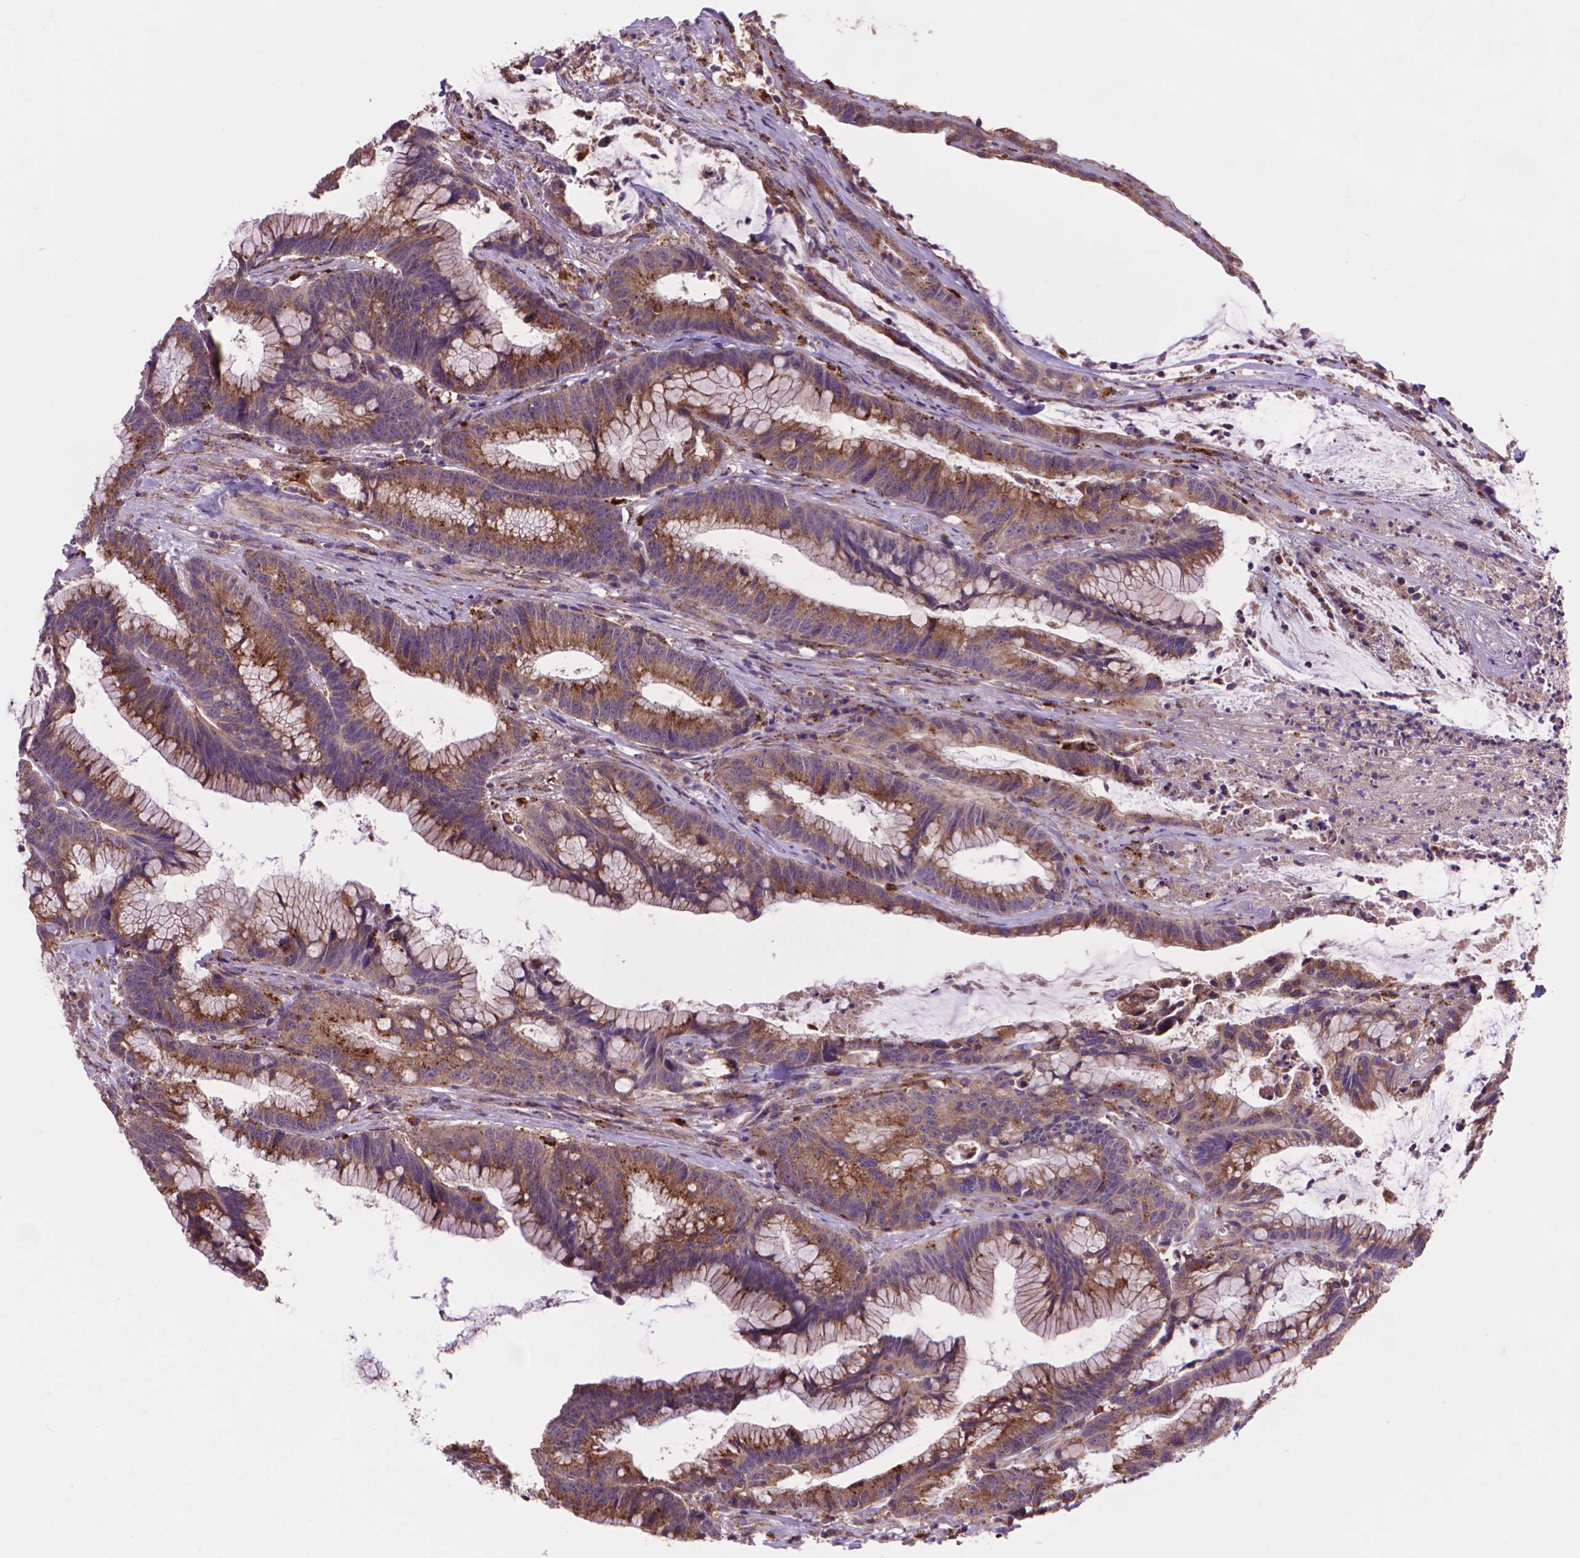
{"staining": {"intensity": "moderate", "quantity": ">75%", "location": "cytoplasmic/membranous"}, "tissue": "colorectal cancer", "cell_type": "Tumor cells", "image_type": "cancer", "snomed": [{"axis": "morphology", "description": "Adenocarcinoma, NOS"}, {"axis": "topography", "description": "Colon"}], "caption": "Moderate cytoplasmic/membranous positivity for a protein is present in about >75% of tumor cells of colorectal cancer using immunohistochemistry (IHC).", "gene": "GLB1", "patient": {"sex": "female", "age": 78}}